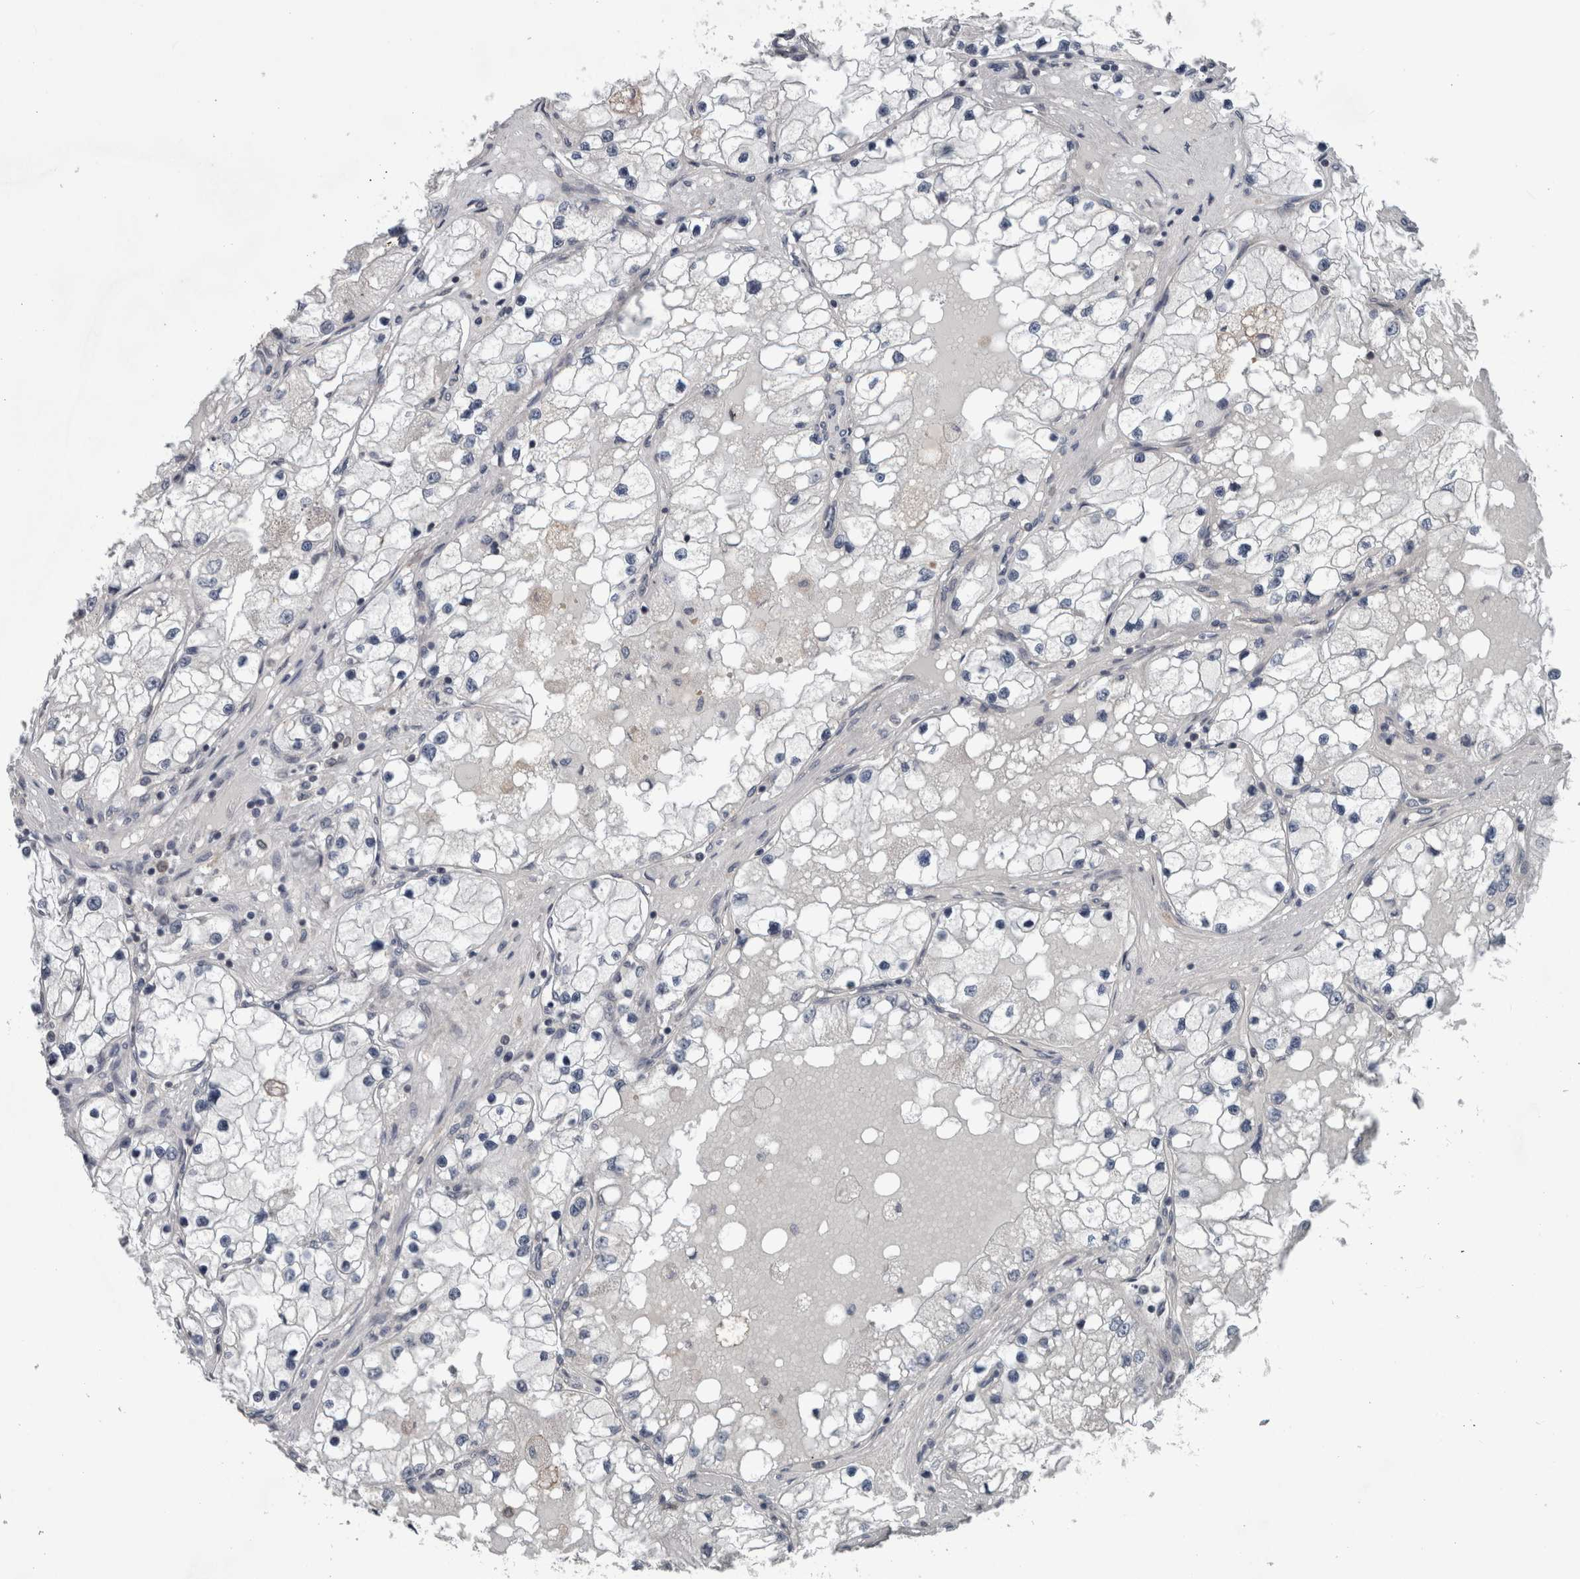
{"staining": {"intensity": "negative", "quantity": "none", "location": "none"}, "tissue": "renal cancer", "cell_type": "Tumor cells", "image_type": "cancer", "snomed": [{"axis": "morphology", "description": "Adenocarcinoma, NOS"}, {"axis": "topography", "description": "Kidney"}], "caption": "The image reveals no significant positivity in tumor cells of adenocarcinoma (renal). Brightfield microscopy of immunohistochemistry stained with DAB (brown) and hematoxylin (blue), captured at high magnification.", "gene": "ENY2", "patient": {"sex": "male", "age": 68}}